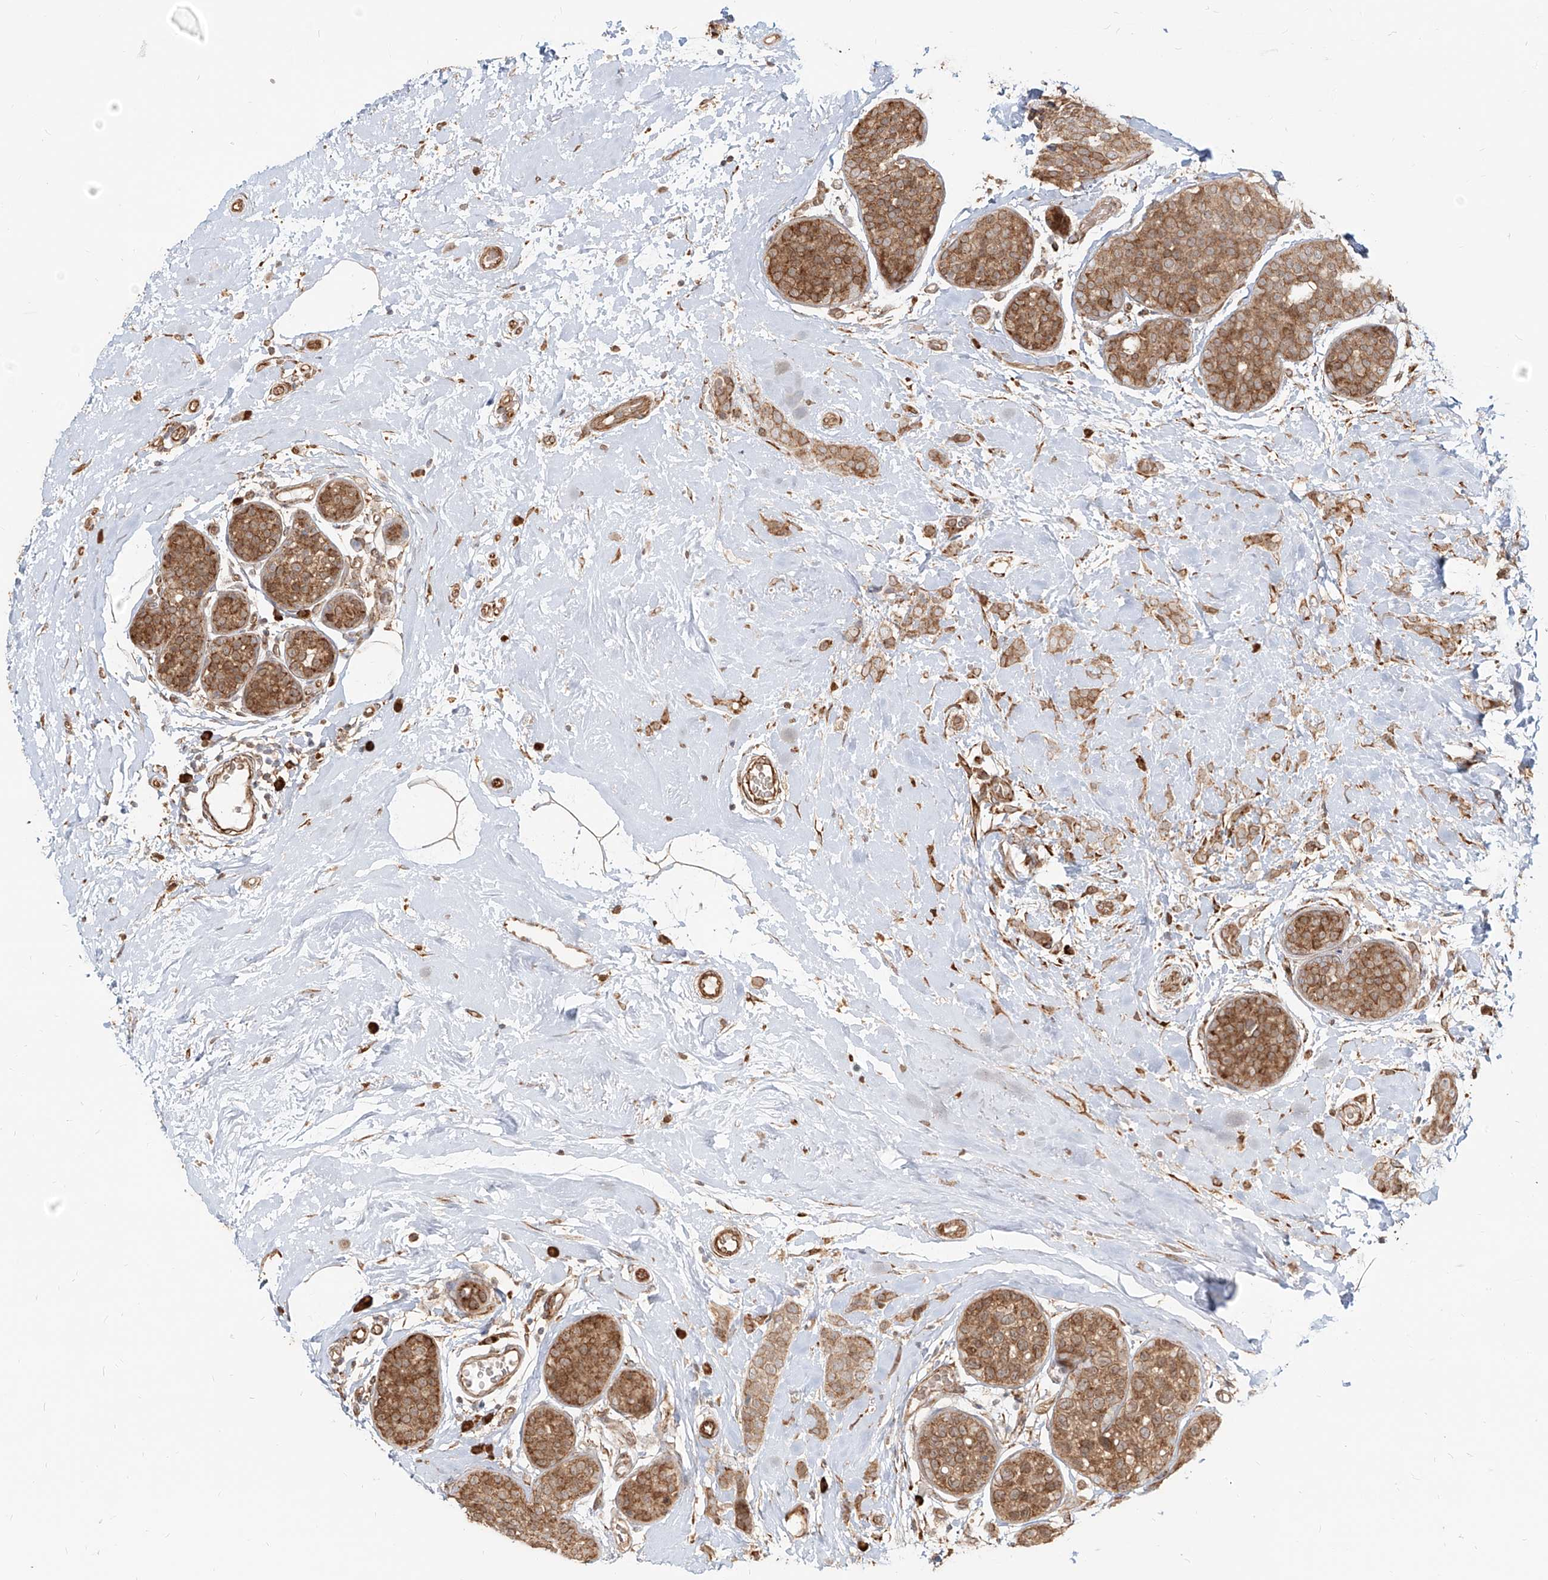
{"staining": {"intensity": "moderate", "quantity": ">75%", "location": "cytoplasmic/membranous"}, "tissue": "breast cancer", "cell_type": "Tumor cells", "image_type": "cancer", "snomed": [{"axis": "morphology", "description": "Lobular carcinoma, in situ"}, {"axis": "morphology", "description": "Lobular carcinoma"}, {"axis": "topography", "description": "Breast"}], "caption": "There is medium levels of moderate cytoplasmic/membranous positivity in tumor cells of breast lobular carcinoma, as demonstrated by immunohistochemical staining (brown color).", "gene": "UBE2K", "patient": {"sex": "female", "age": 41}}